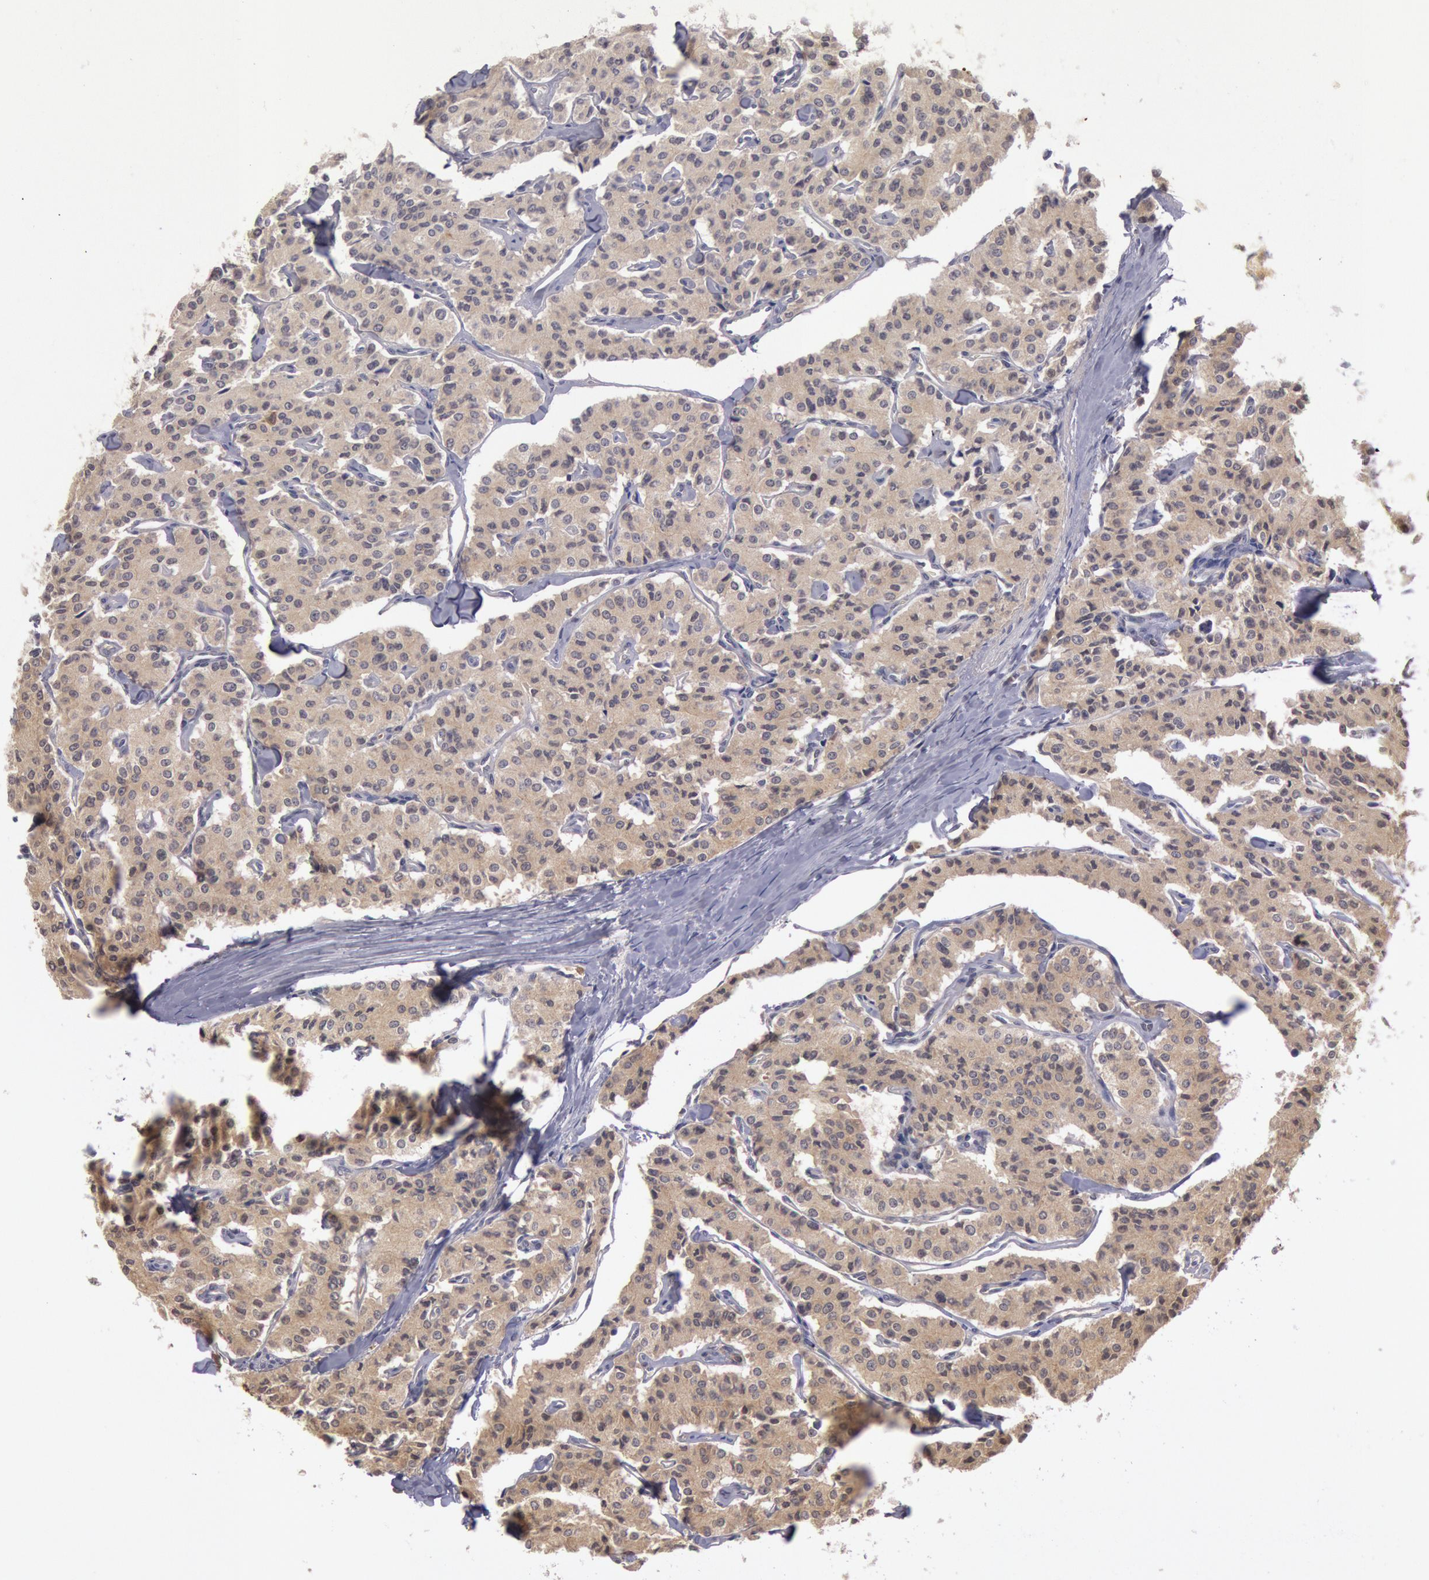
{"staining": {"intensity": "moderate", "quantity": ">75%", "location": "cytoplasmic/membranous"}, "tissue": "carcinoid", "cell_type": "Tumor cells", "image_type": "cancer", "snomed": [{"axis": "morphology", "description": "Carcinoid, malignant, NOS"}, {"axis": "topography", "description": "Bronchus"}], "caption": "This histopathology image demonstrates malignant carcinoid stained with immunohistochemistry to label a protein in brown. The cytoplasmic/membranous of tumor cells show moderate positivity for the protein. Nuclei are counter-stained blue.", "gene": "PLA2G6", "patient": {"sex": "male", "age": 55}}